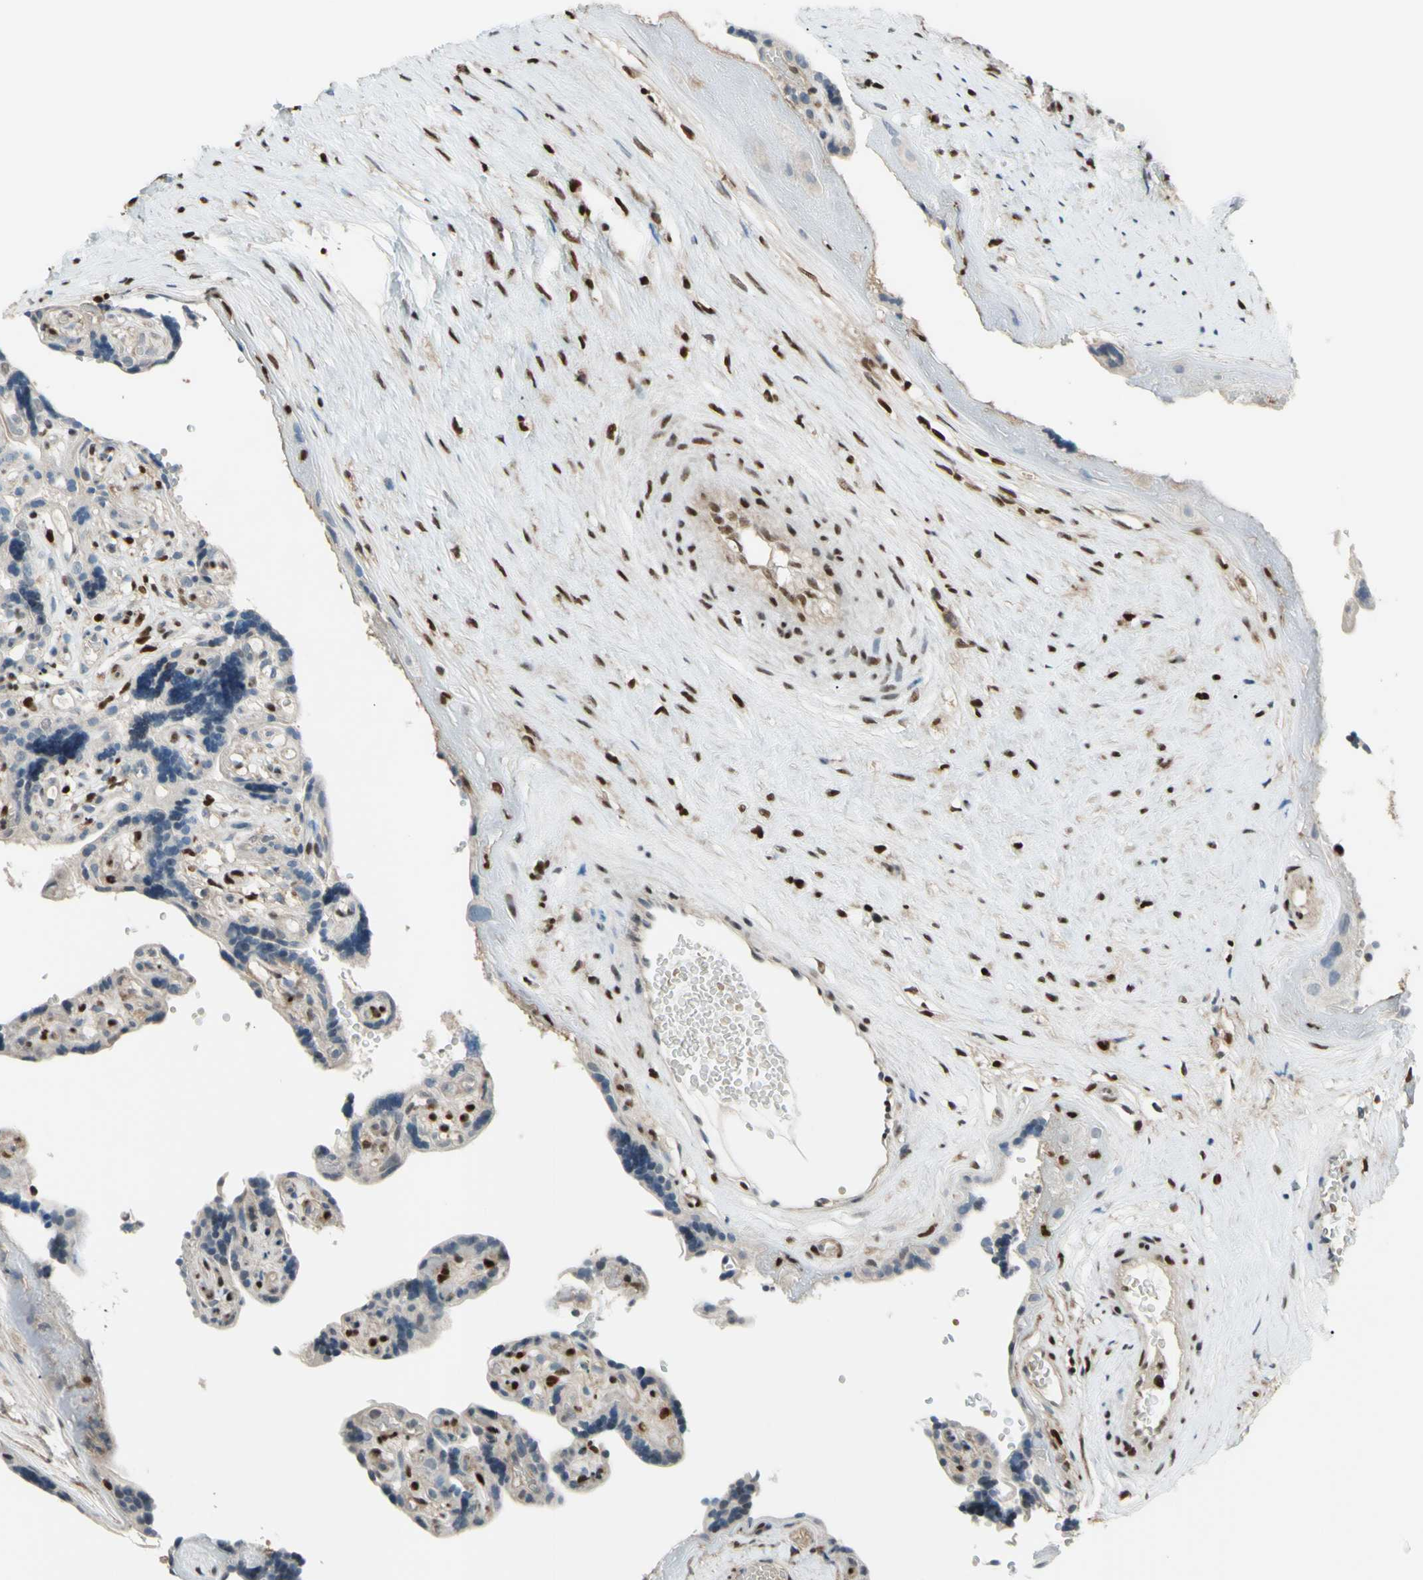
{"staining": {"intensity": "negative", "quantity": "none", "location": "none"}, "tissue": "placenta", "cell_type": "Trophoblastic cells", "image_type": "normal", "snomed": [{"axis": "morphology", "description": "Normal tissue, NOS"}, {"axis": "topography", "description": "Placenta"}], "caption": "Immunohistochemistry micrograph of unremarkable placenta: placenta stained with DAB exhibits no significant protein expression in trophoblastic cells.", "gene": "FKBP5", "patient": {"sex": "female", "age": 30}}